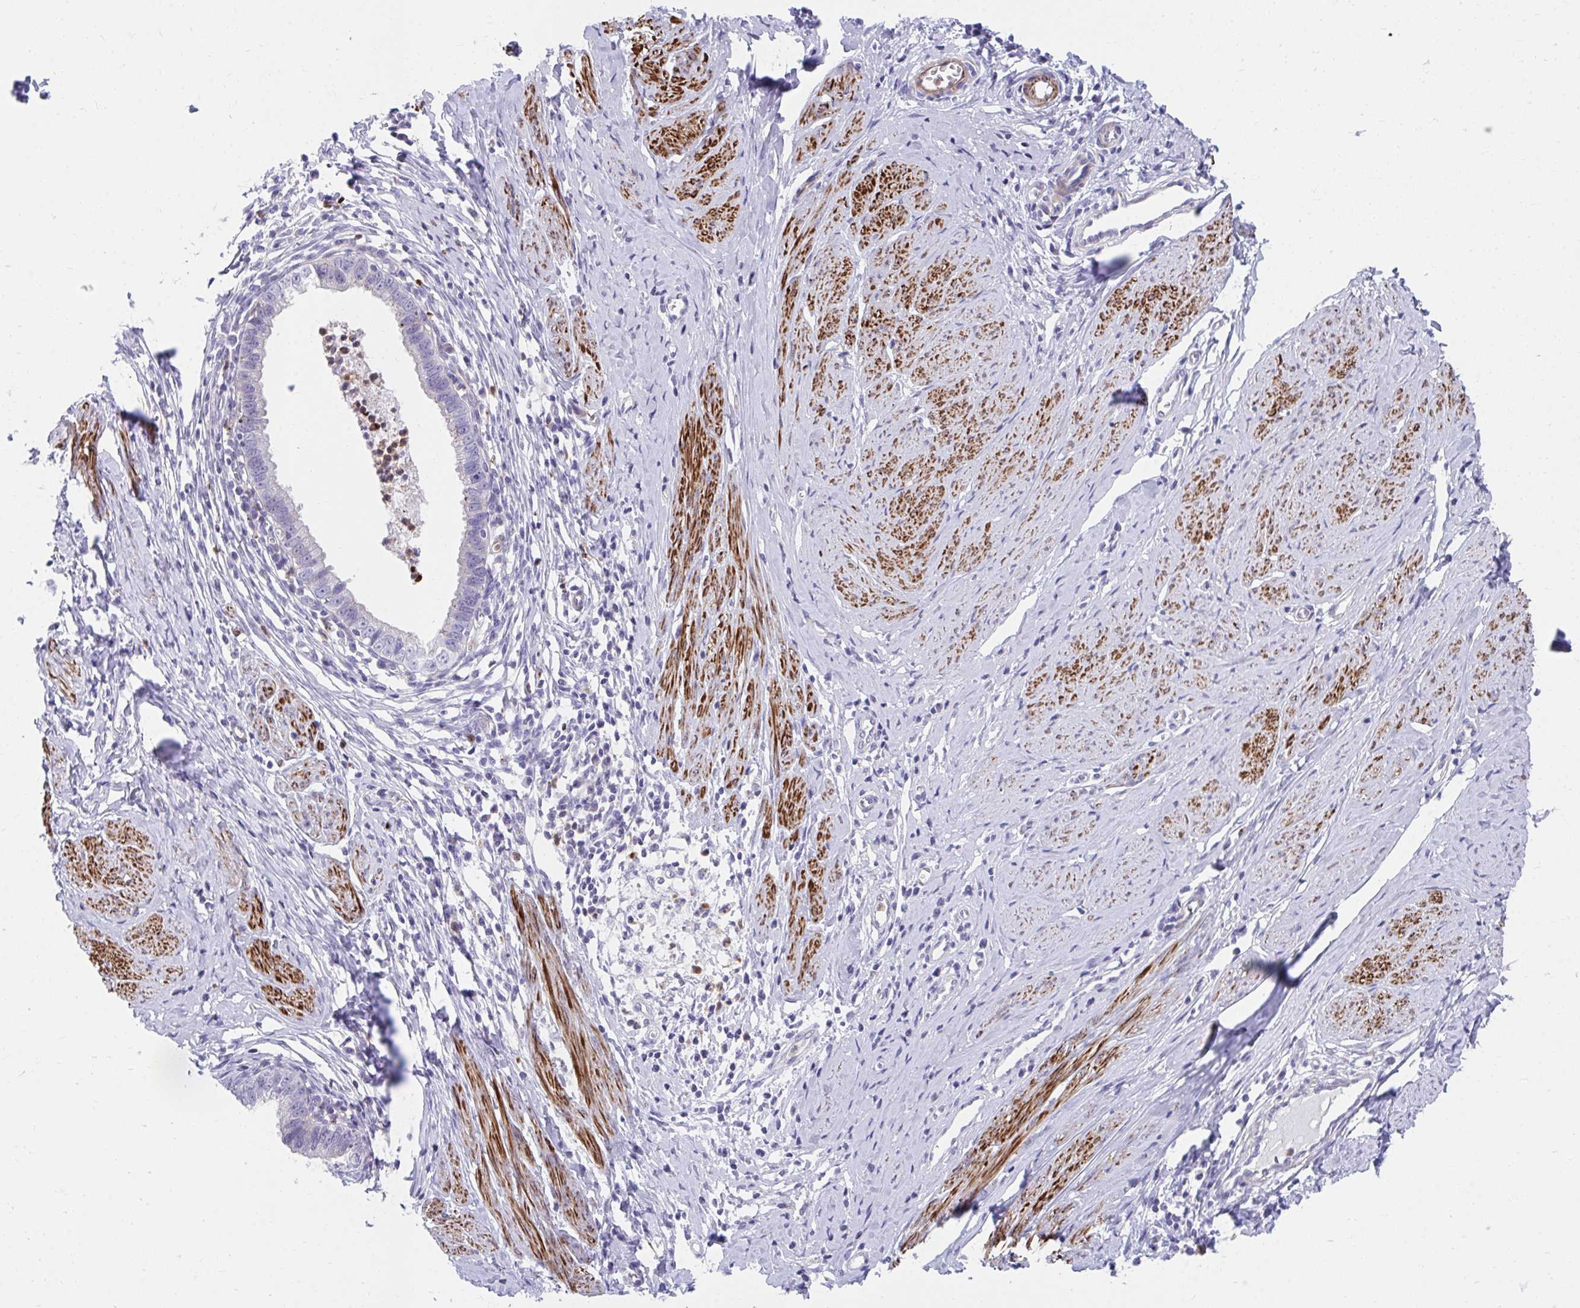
{"staining": {"intensity": "negative", "quantity": "none", "location": "none"}, "tissue": "cervical cancer", "cell_type": "Tumor cells", "image_type": "cancer", "snomed": [{"axis": "morphology", "description": "Adenocarcinoma, NOS"}, {"axis": "topography", "description": "Cervix"}], "caption": "Tumor cells are negative for protein expression in human cervical cancer (adenocarcinoma).", "gene": "CSTB", "patient": {"sex": "female", "age": 36}}